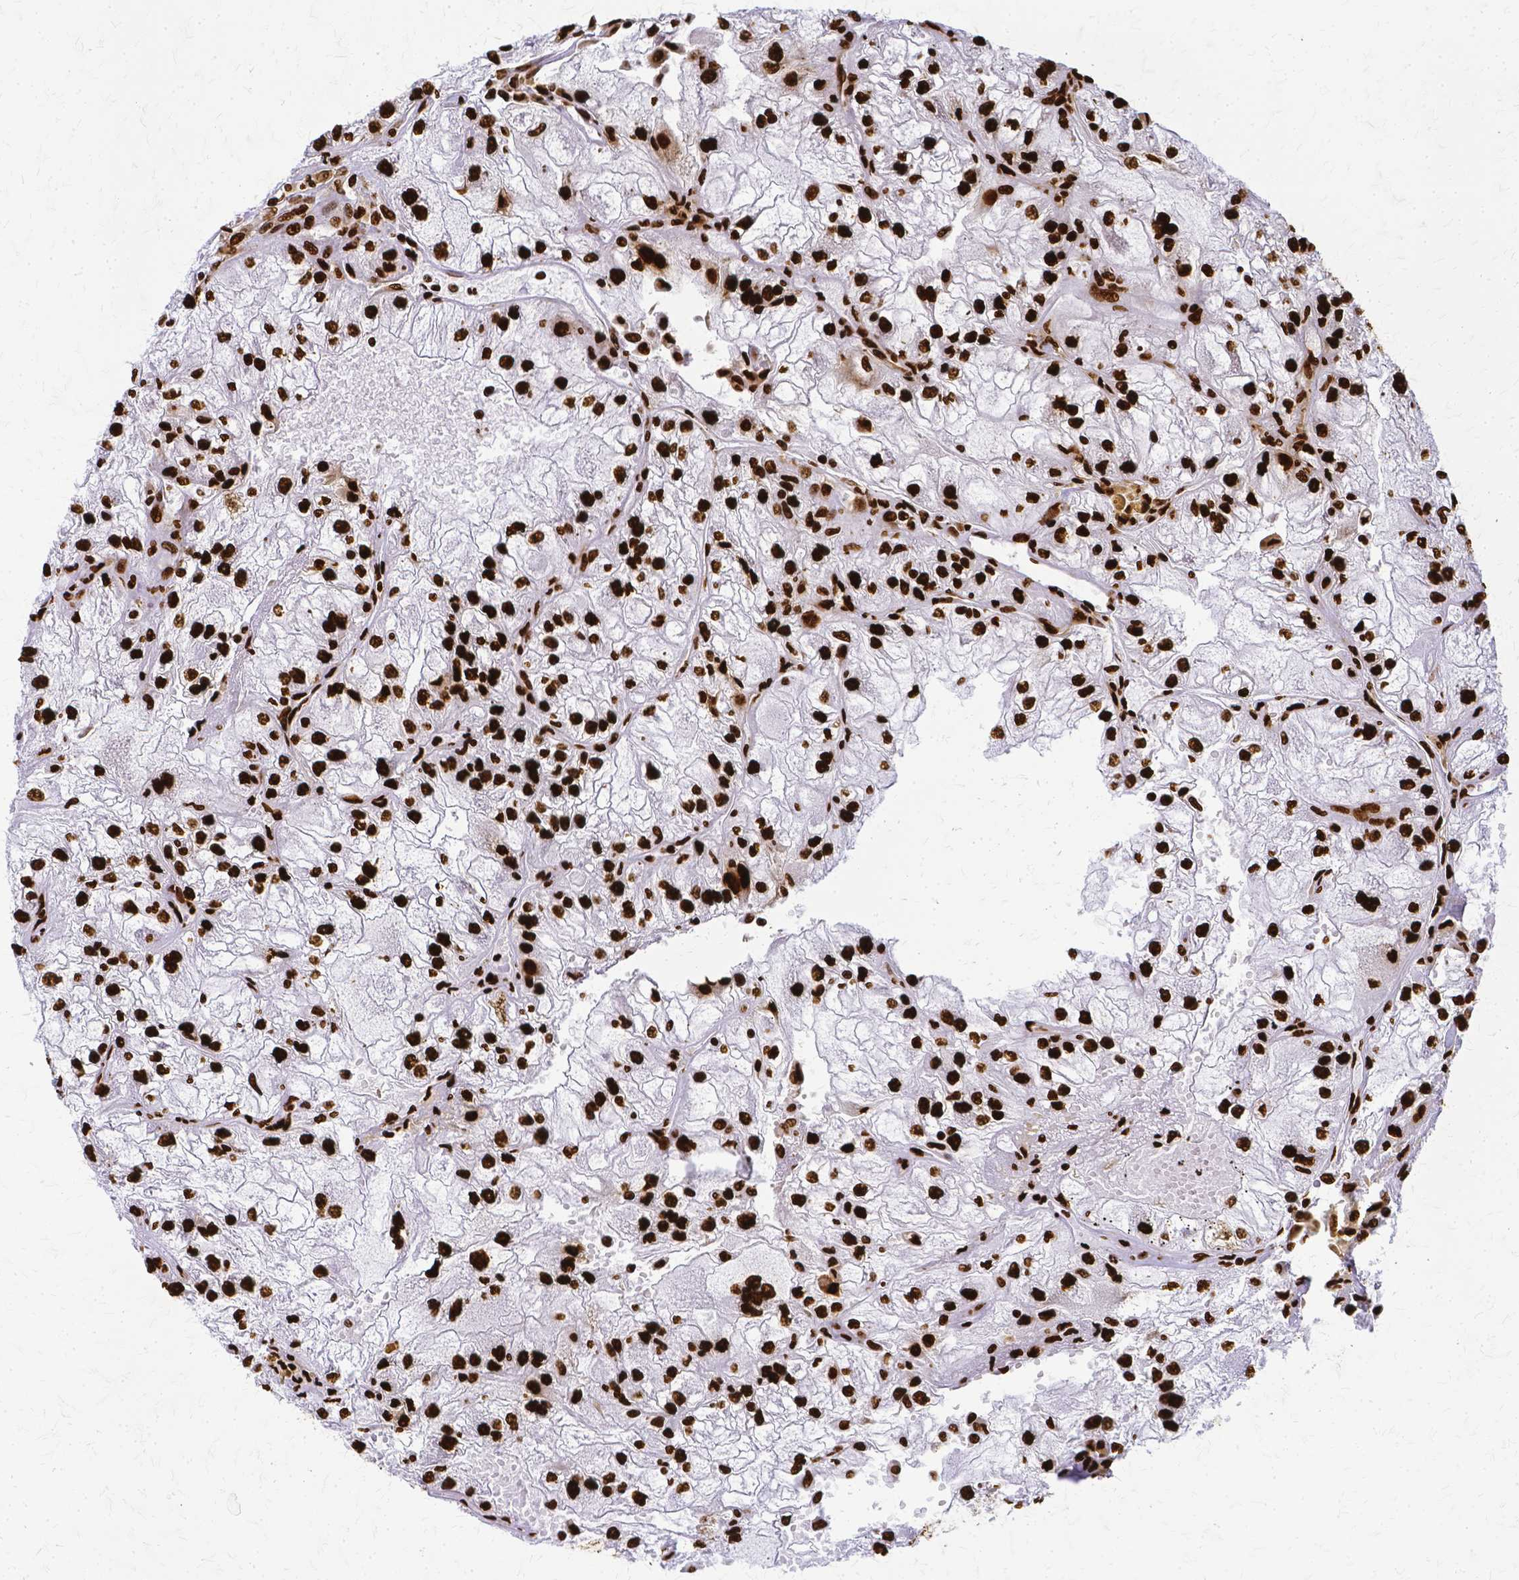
{"staining": {"intensity": "strong", "quantity": ">75%", "location": "nuclear"}, "tissue": "renal cancer", "cell_type": "Tumor cells", "image_type": "cancer", "snomed": [{"axis": "morphology", "description": "Adenocarcinoma, NOS"}, {"axis": "topography", "description": "Kidney"}], "caption": "Approximately >75% of tumor cells in renal cancer (adenocarcinoma) reveal strong nuclear protein expression as visualized by brown immunohistochemical staining.", "gene": "SFPQ", "patient": {"sex": "female", "age": 72}}